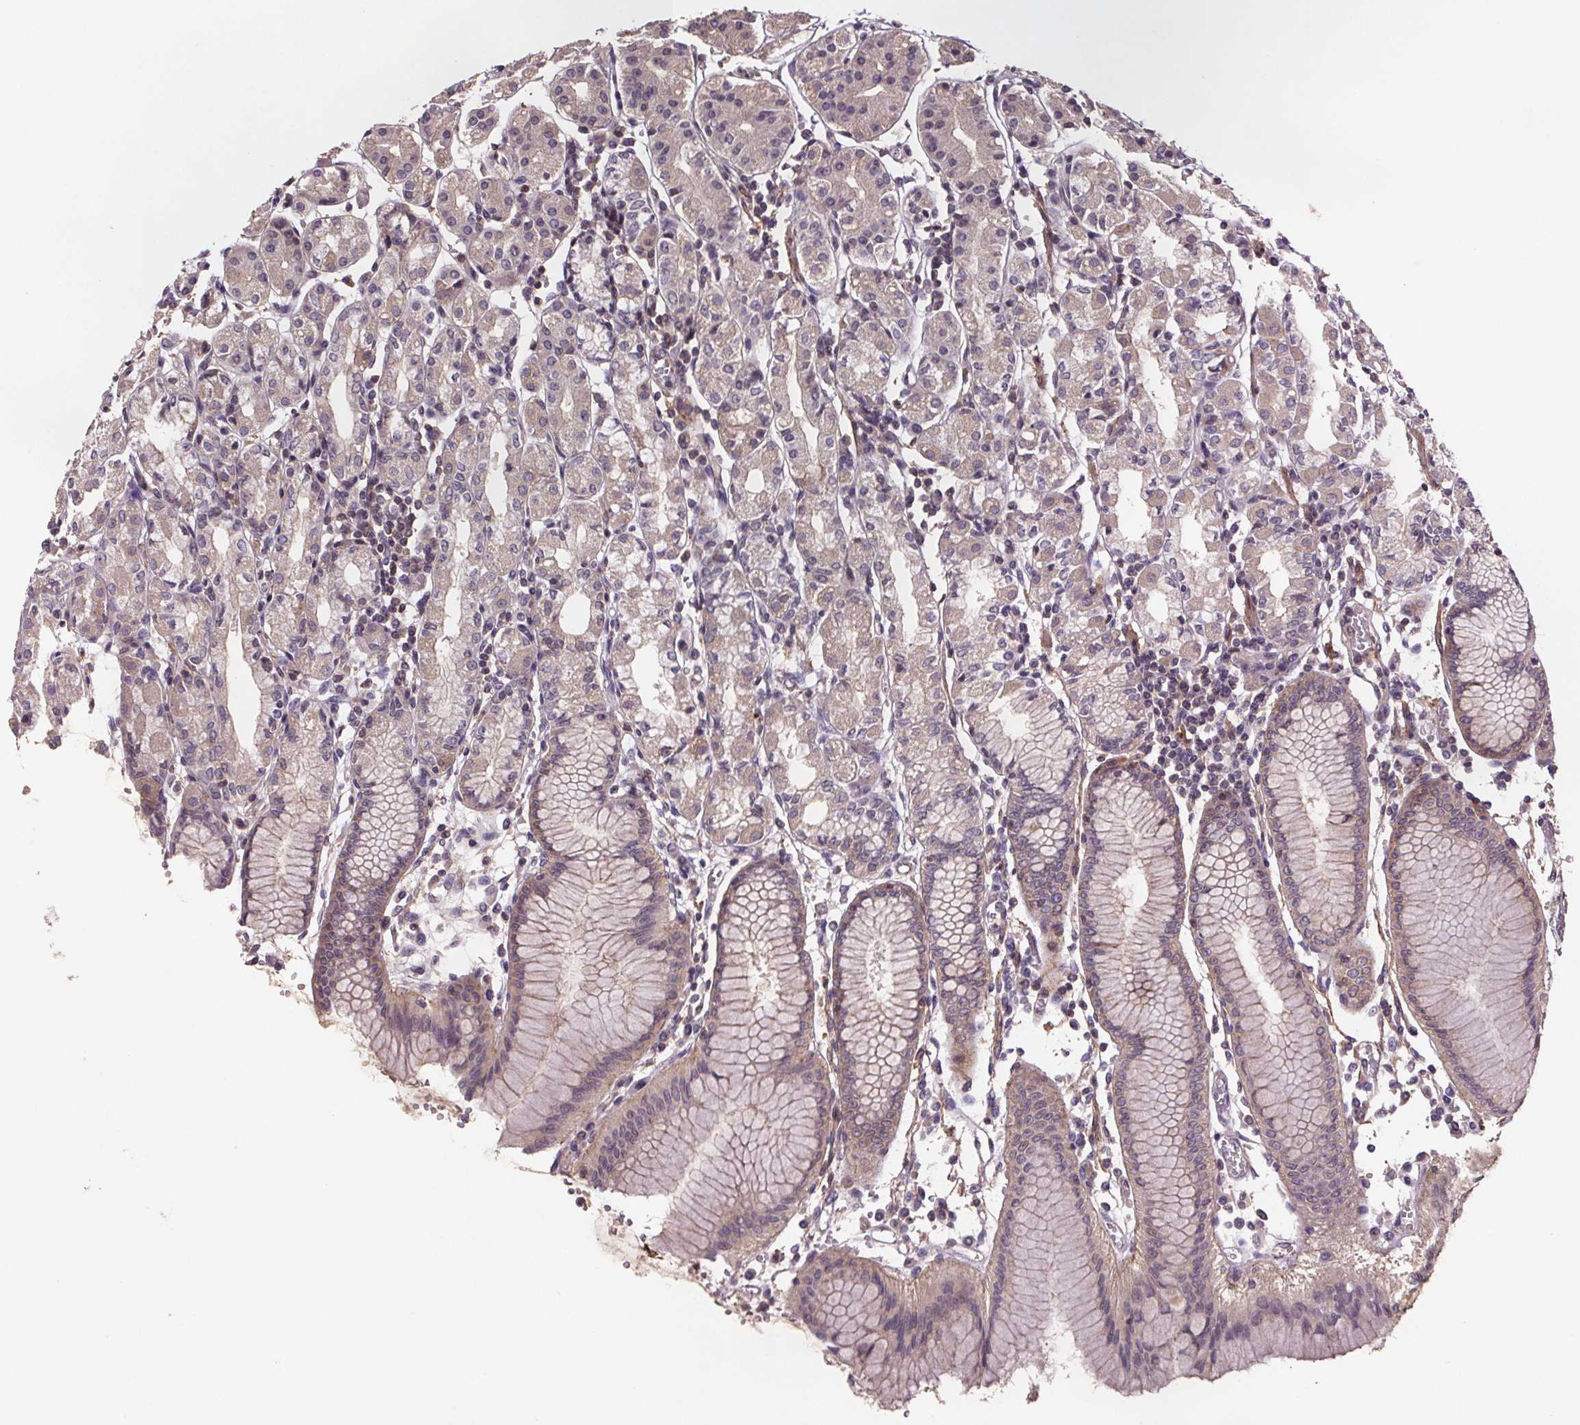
{"staining": {"intensity": "negative", "quantity": "none", "location": "none"}, "tissue": "stomach", "cell_type": "Glandular cells", "image_type": "normal", "snomed": [{"axis": "morphology", "description": "Normal tissue, NOS"}, {"axis": "topography", "description": "Skeletal muscle"}, {"axis": "topography", "description": "Stomach"}], "caption": "An immunohistochemistry (IHC) micrograph of unremarkable stomach is shown. There is no staining in glandular cells of stomach. (Immunohistochemistry (ihc), brightfield microscopy, high magnification).", "gene": "CLN3", "patient": {"sex": "female", "age": 57}}